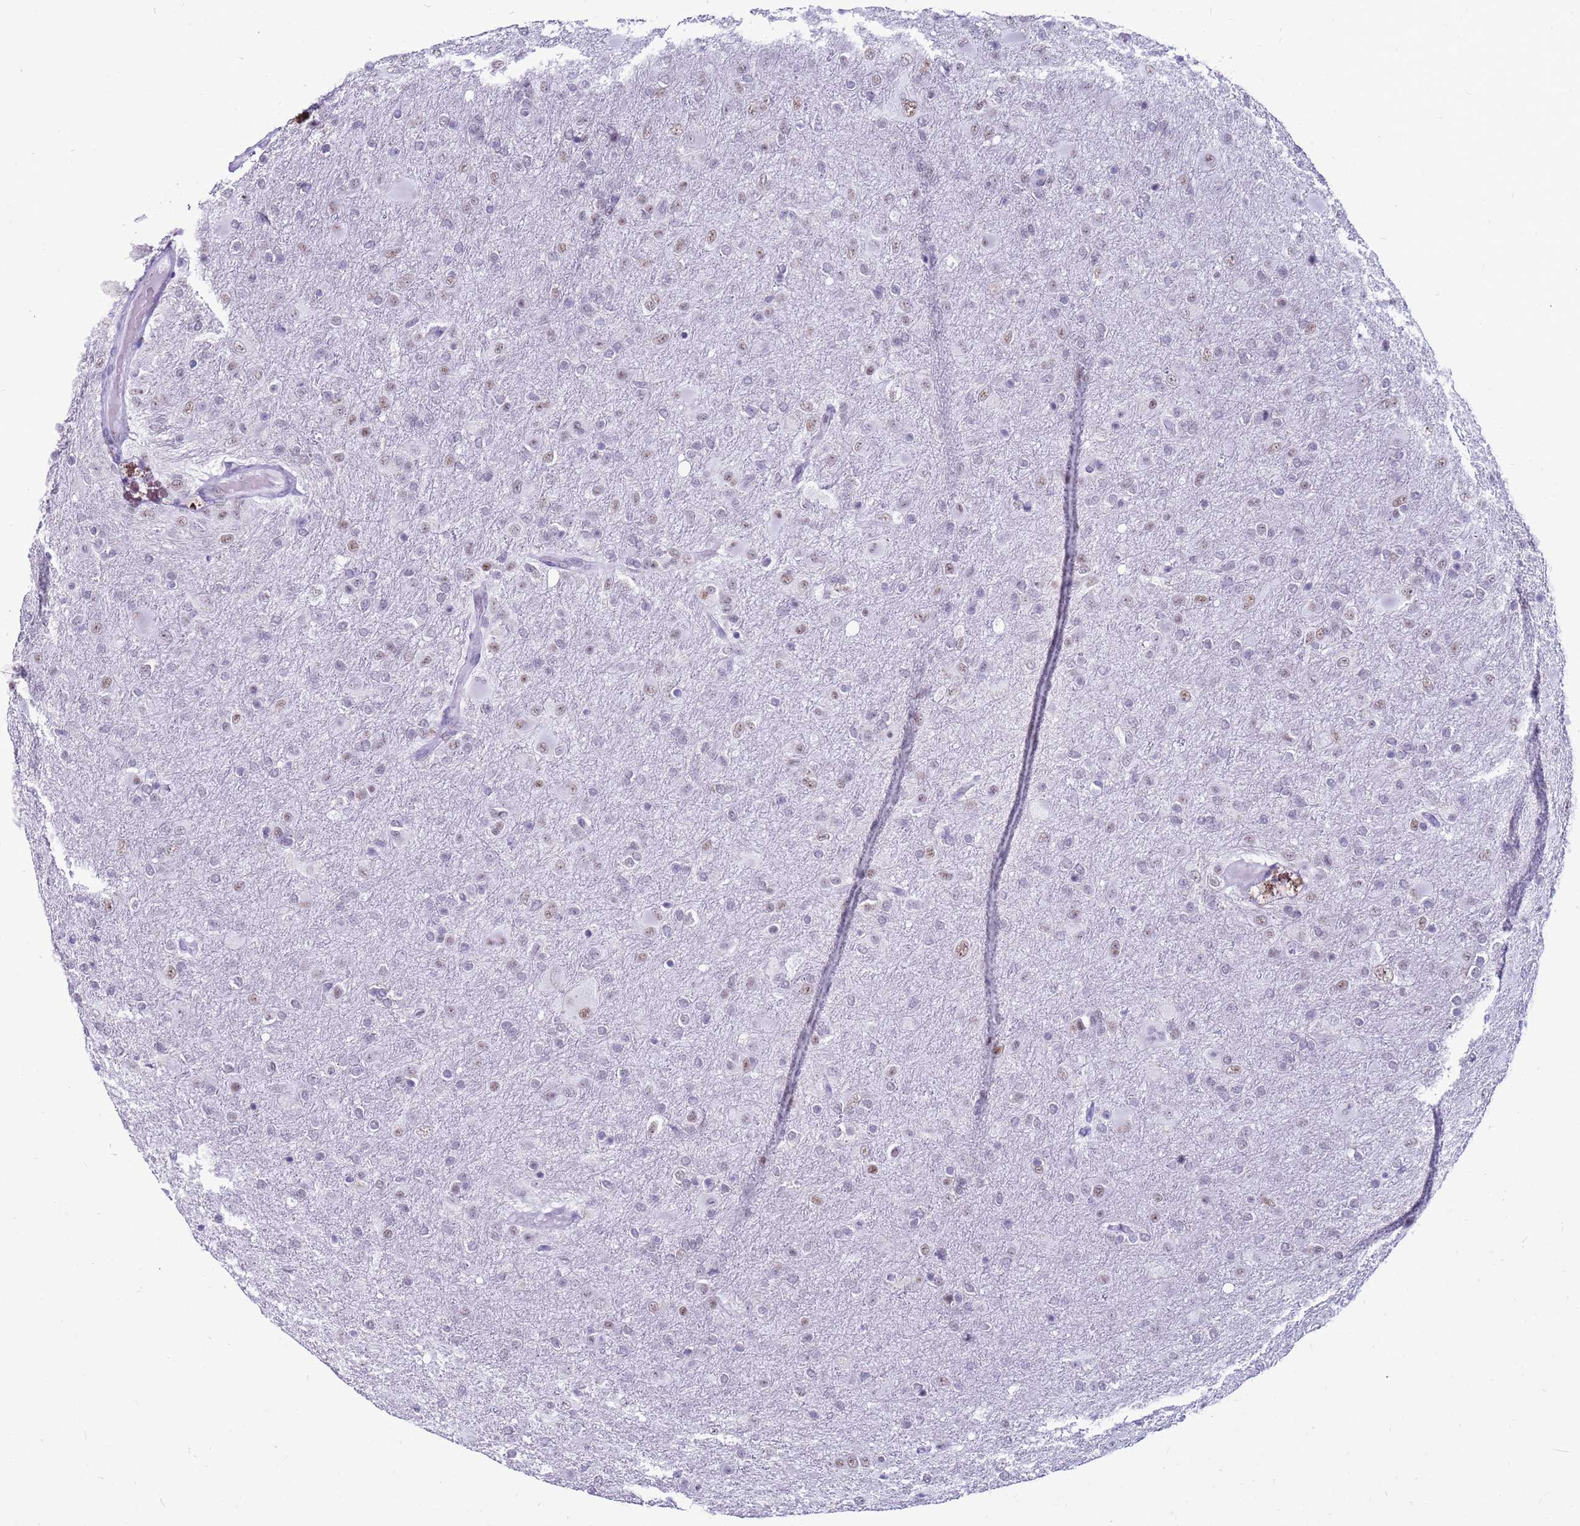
{"staining": {"intensity": "weak", "quantity": "<25%", "location": "nuclear"}, "tissue": "glioma", "cell_type": "Tumor cells", "image_type": "cancer", "snomed": [{"axis": "morphology", "description": "Glioma, malignant, Low grade"}, {"axis": "topography", "description": "Brain"}], "caption": "The photomicrograph displays no significant positivity in tumor cells of low-grade glioma (malignant).", "gene": "DHX15", "patient": {"sex": "male", "age": 65}}